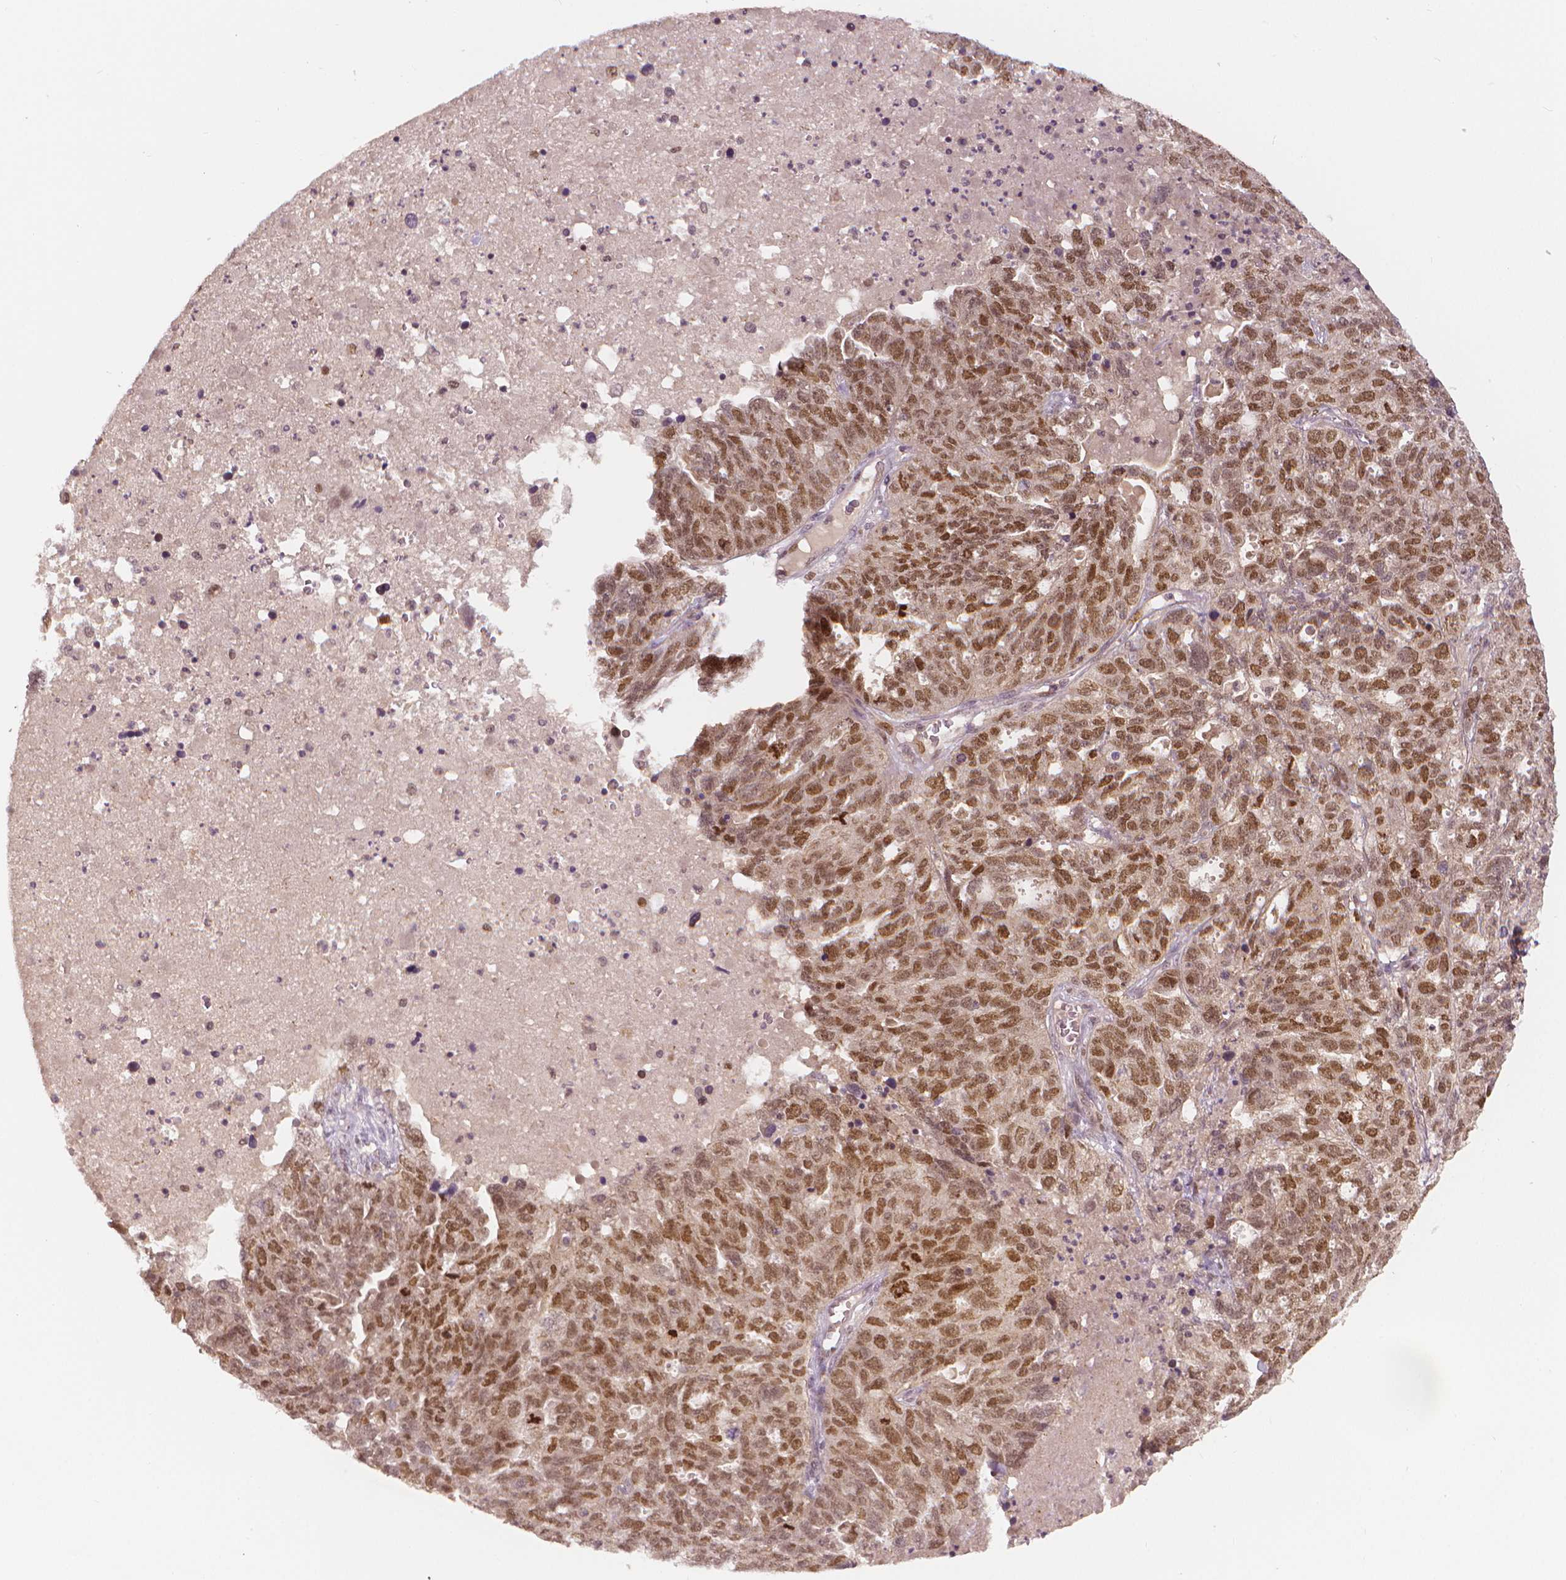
{"staining": {"intensity": "moderate", "quantity": ">75%", "location": "nuclear"}, "tissue": "ovarian cancer", "cell_type": "Tumor cells", "image_type": "cancer", "snomed": [{"axis": "morphology", "description": "Cystadenocarcinoma, serous, NOS"}, {"axis": "topography", "description": "Ovary"}], "caption": "This micrograph reveals serous cystadenocarcinoma (ovarian) stained with immunohistochemistry to label a protein in brown. The nuclear of tumor cells show moderate positivity for the protein. Nuclei are counter-stained blue.", "gene": "NSD2", "patient": {"sex": "female", "age": 71}}